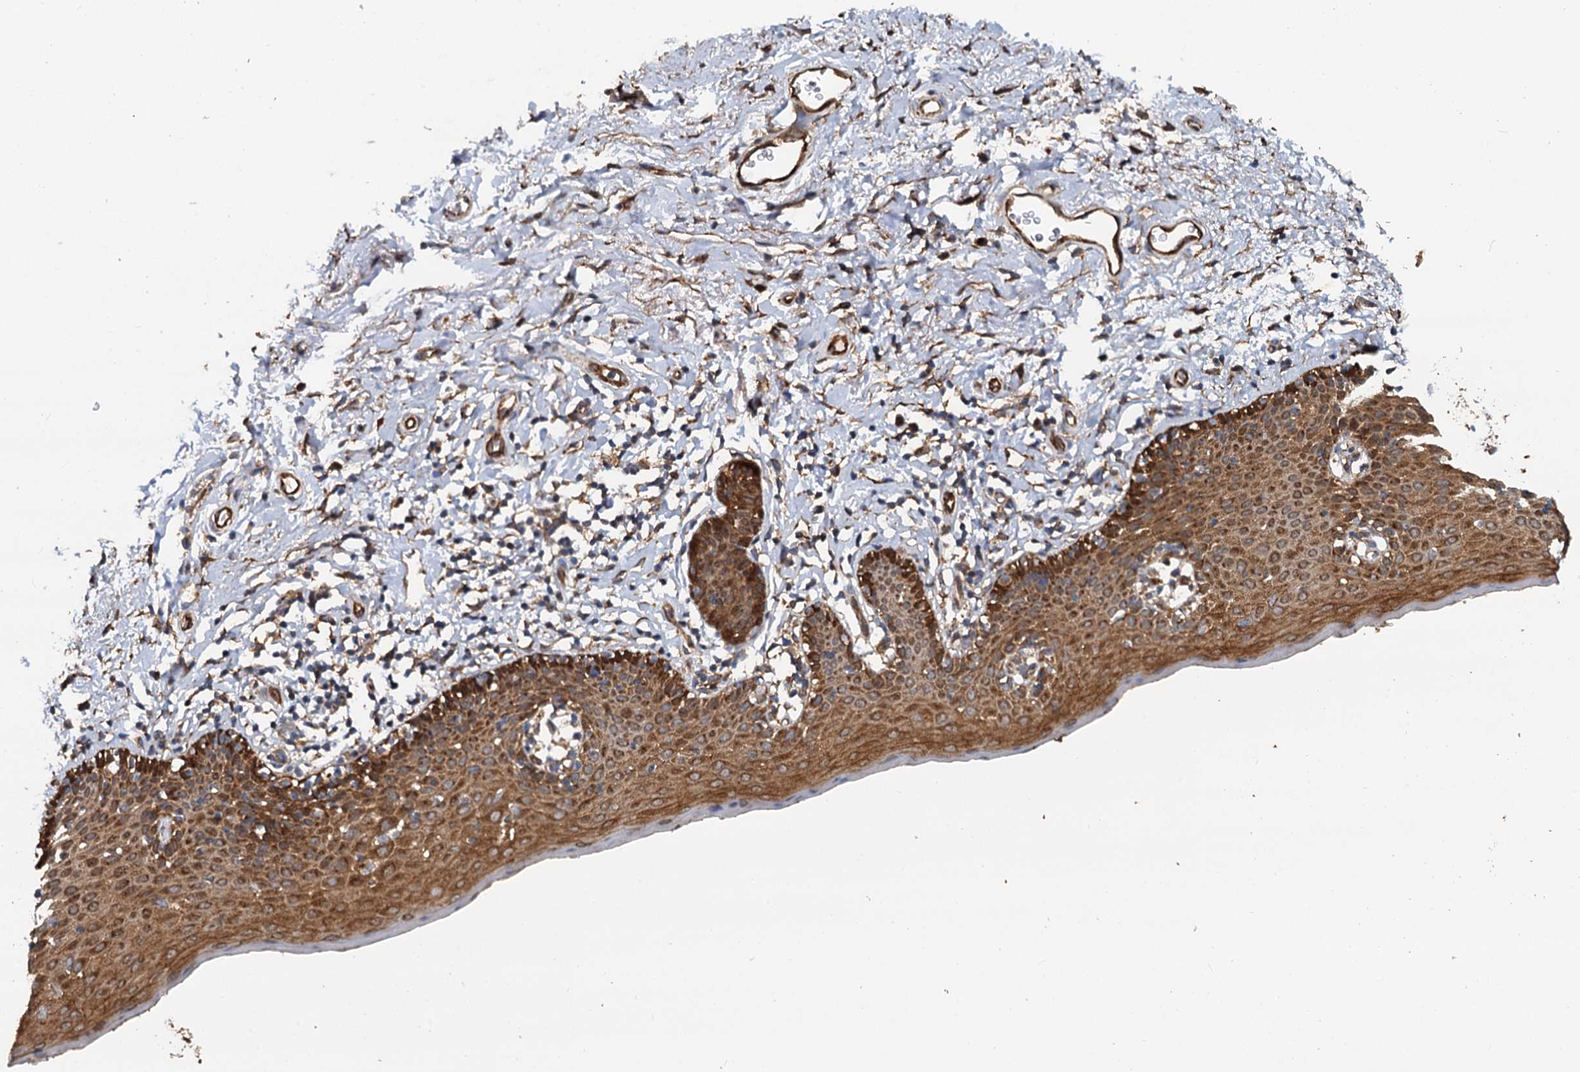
{"staining": {"intensity": "strong", "quantity": ">75%", "location": "cytoplasmic/membranous"}, "tissue": "skin", "cell_type": "Epidermal cells", "image_type": "normal", "snomed": [{"axis": "morphology", "description": "Normal tissue, NOS"}, {"axis": "topography", "description": "Vulva"}], "caption": "Immunohistochemical staining of unremarkable human skin exhibits high levels of strong cytoplasmic/membranous positivity in about >75% of epidermal cells. The staining was performed using DAB, with brown indicating positive protein expression. Nuclei are stained blue with hematoxylin.", "gene": "LRRK2", "patient": {"sex": "female", "age": 66}}